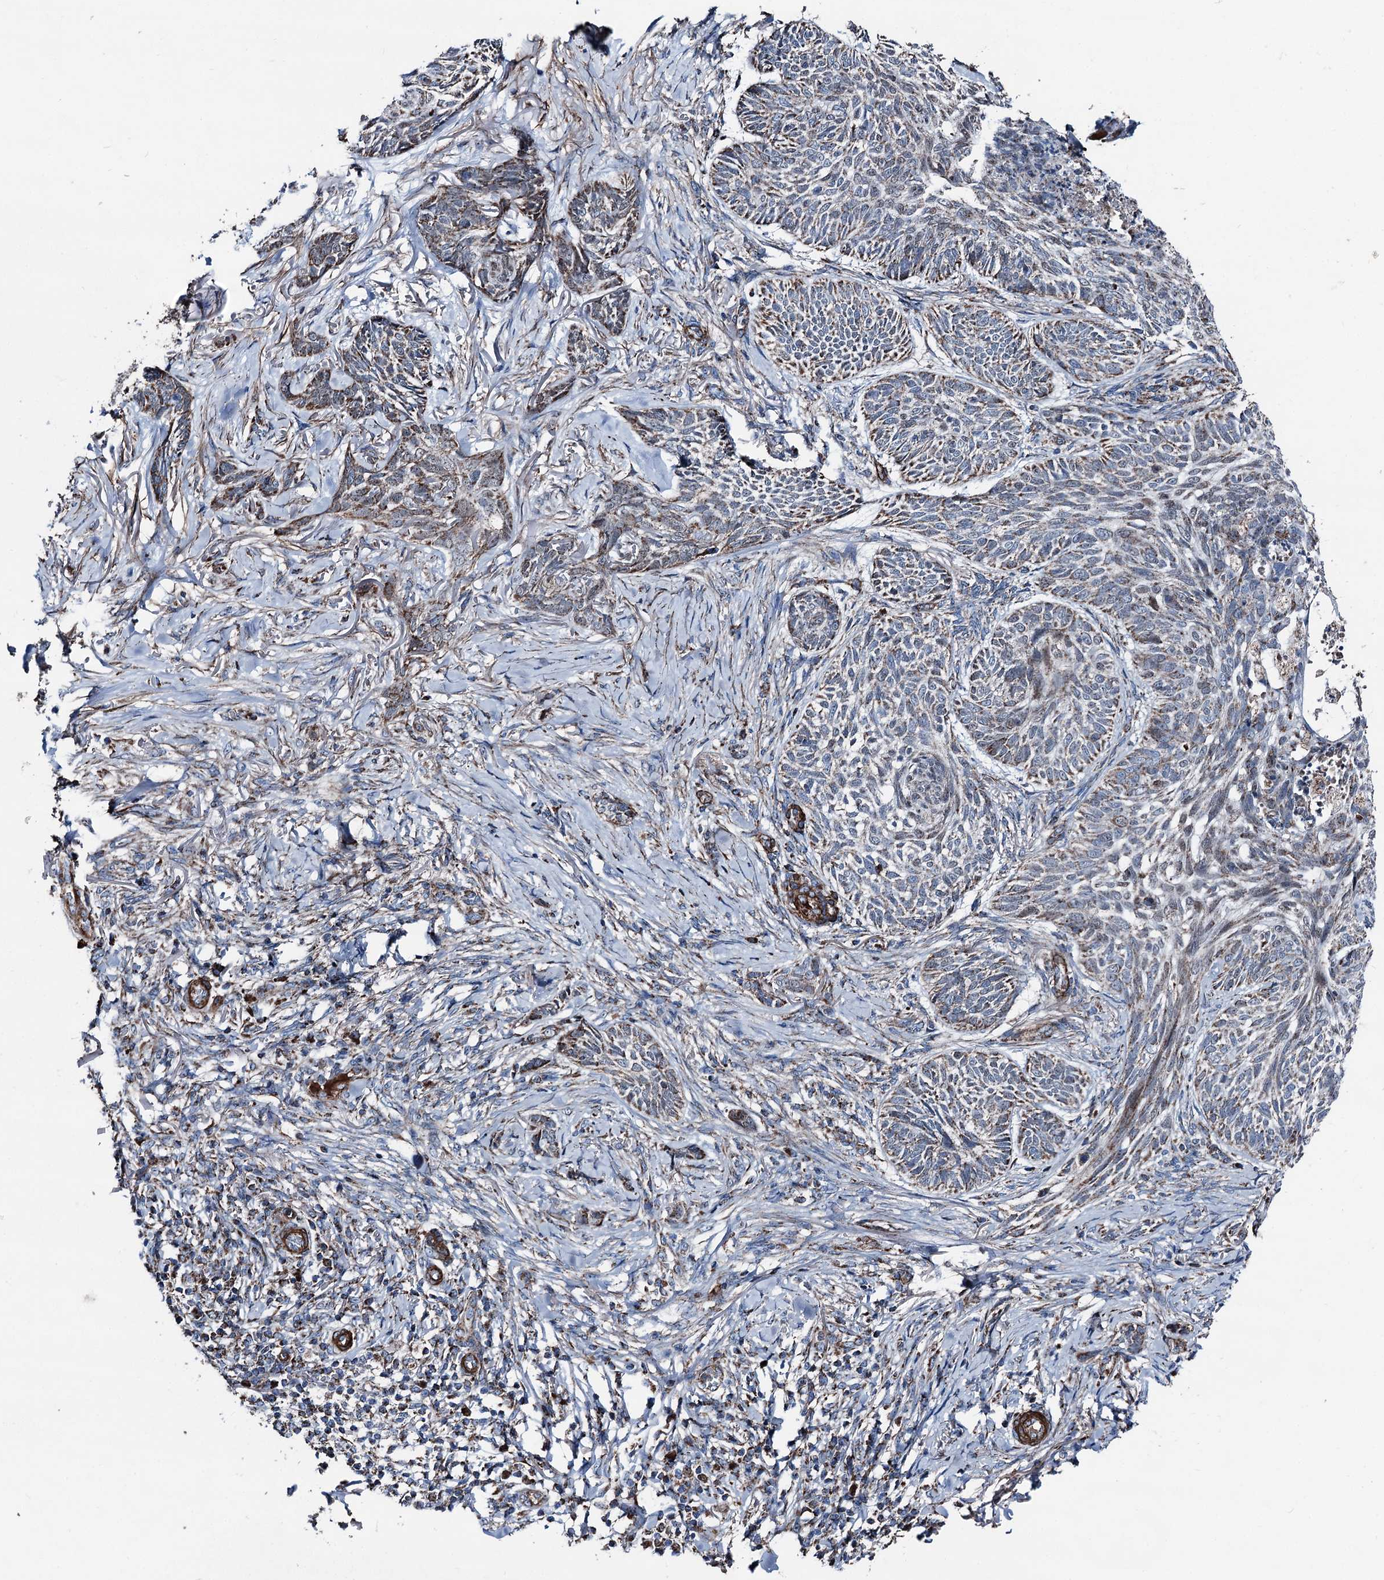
{"staining": {"intensity": "moderate", "quantity": "25%-75%", "location": "cytoplasmic/membranous"}, "tissue": "skin cancer", "cell_type": "Tumor cells", "image_type": "cancer", "snomed": [{"axis": "morphology", "description": "Normal tissue, NOS"}, {"axis": "morphology", "description": "Basal cell carcinoma"}, {"axis": "topography", "description": "Skin"}], "caption": "A brown stain shows moderate cytoplasmic/membranous staining of a protein in human skin cancer (basal cell carcinoma) tumor cells.", "gene": "DDIAS", "patient": {"sex": "male", "age": 66}}